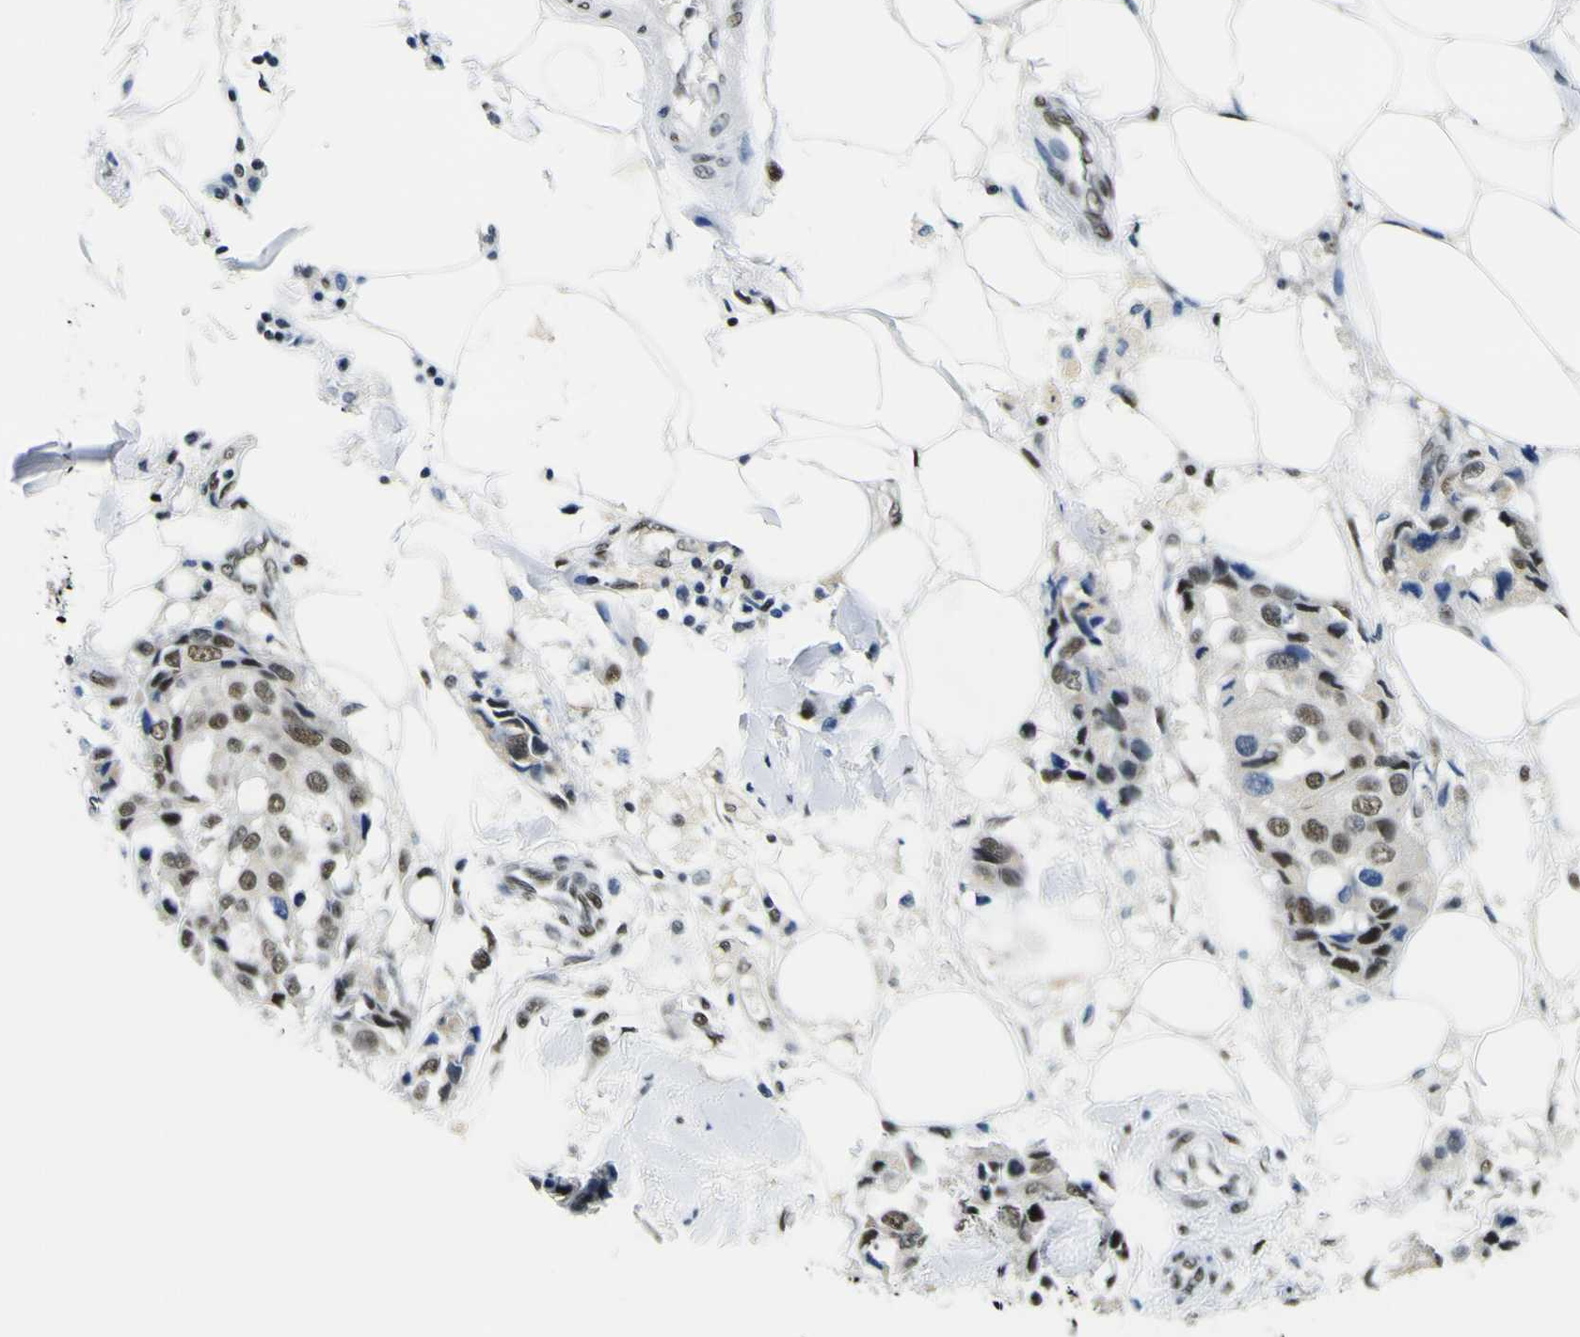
{"staining": {"intensity": "strong", "quantity": "25%-75%", "location": "nuclear"}, "tissue": "breast cancer", "cell_type": "Tumor cells", "image_type": "cancer", "snomed": [{"axis": "morphology", "description": "Duct carcinoma"}, {"axis": "topography", "description": "Breast"}], "caption": "Human invasive ductal carcinoma (breast) stained with a brown dye demonstrates strong nuclear positive staining in approximately 25%-75% of tumor cells.", "gene": "SP1", "patient": {"sex": "female", "age": 80}}